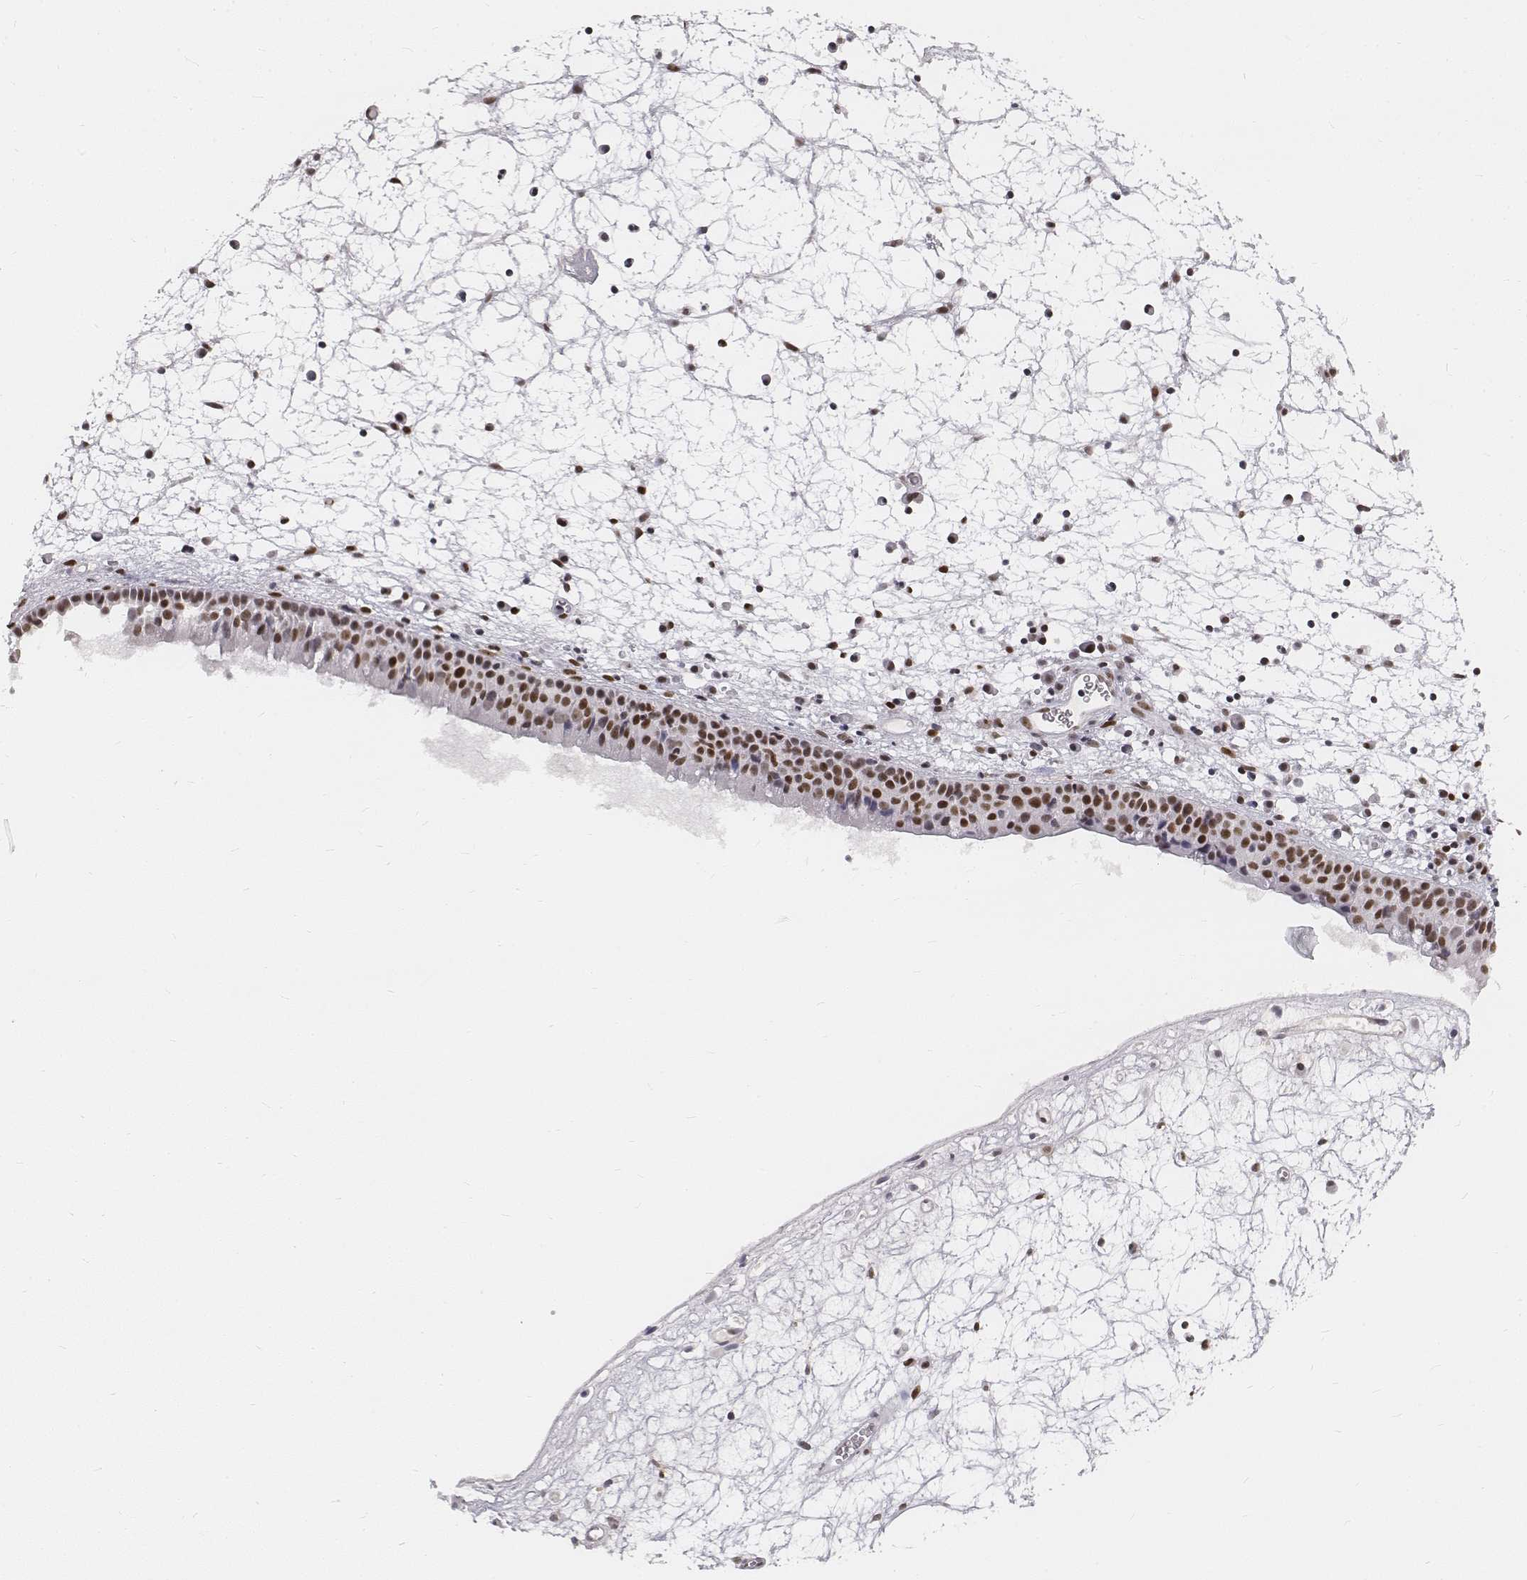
{"staining": {"intensity": "moderate", "quantity": "25%-75%", "location": "nuclear"}, "tissue": "nasopharynx", "cell_type": "Respiratory epithelial cells", "image_type": "normal", "snomed": [{"axis": "morphology", "description": "Normal tissue, NOS"}, {"axis": "topography", "description": "Nasopharynx"}], "caption": "Immunohistochemistry (IHC) histopathology image of normal nasopharynx: human nasopharynx stained using immunohistochemistry demonstrates medium levels of moderate protein expression localized specifically in the nuclear of respiratory epithelial cells, appearing as a nuclear brown color.", "gene": "PHF6", "patient": {"sex": "male", "age": 61}}